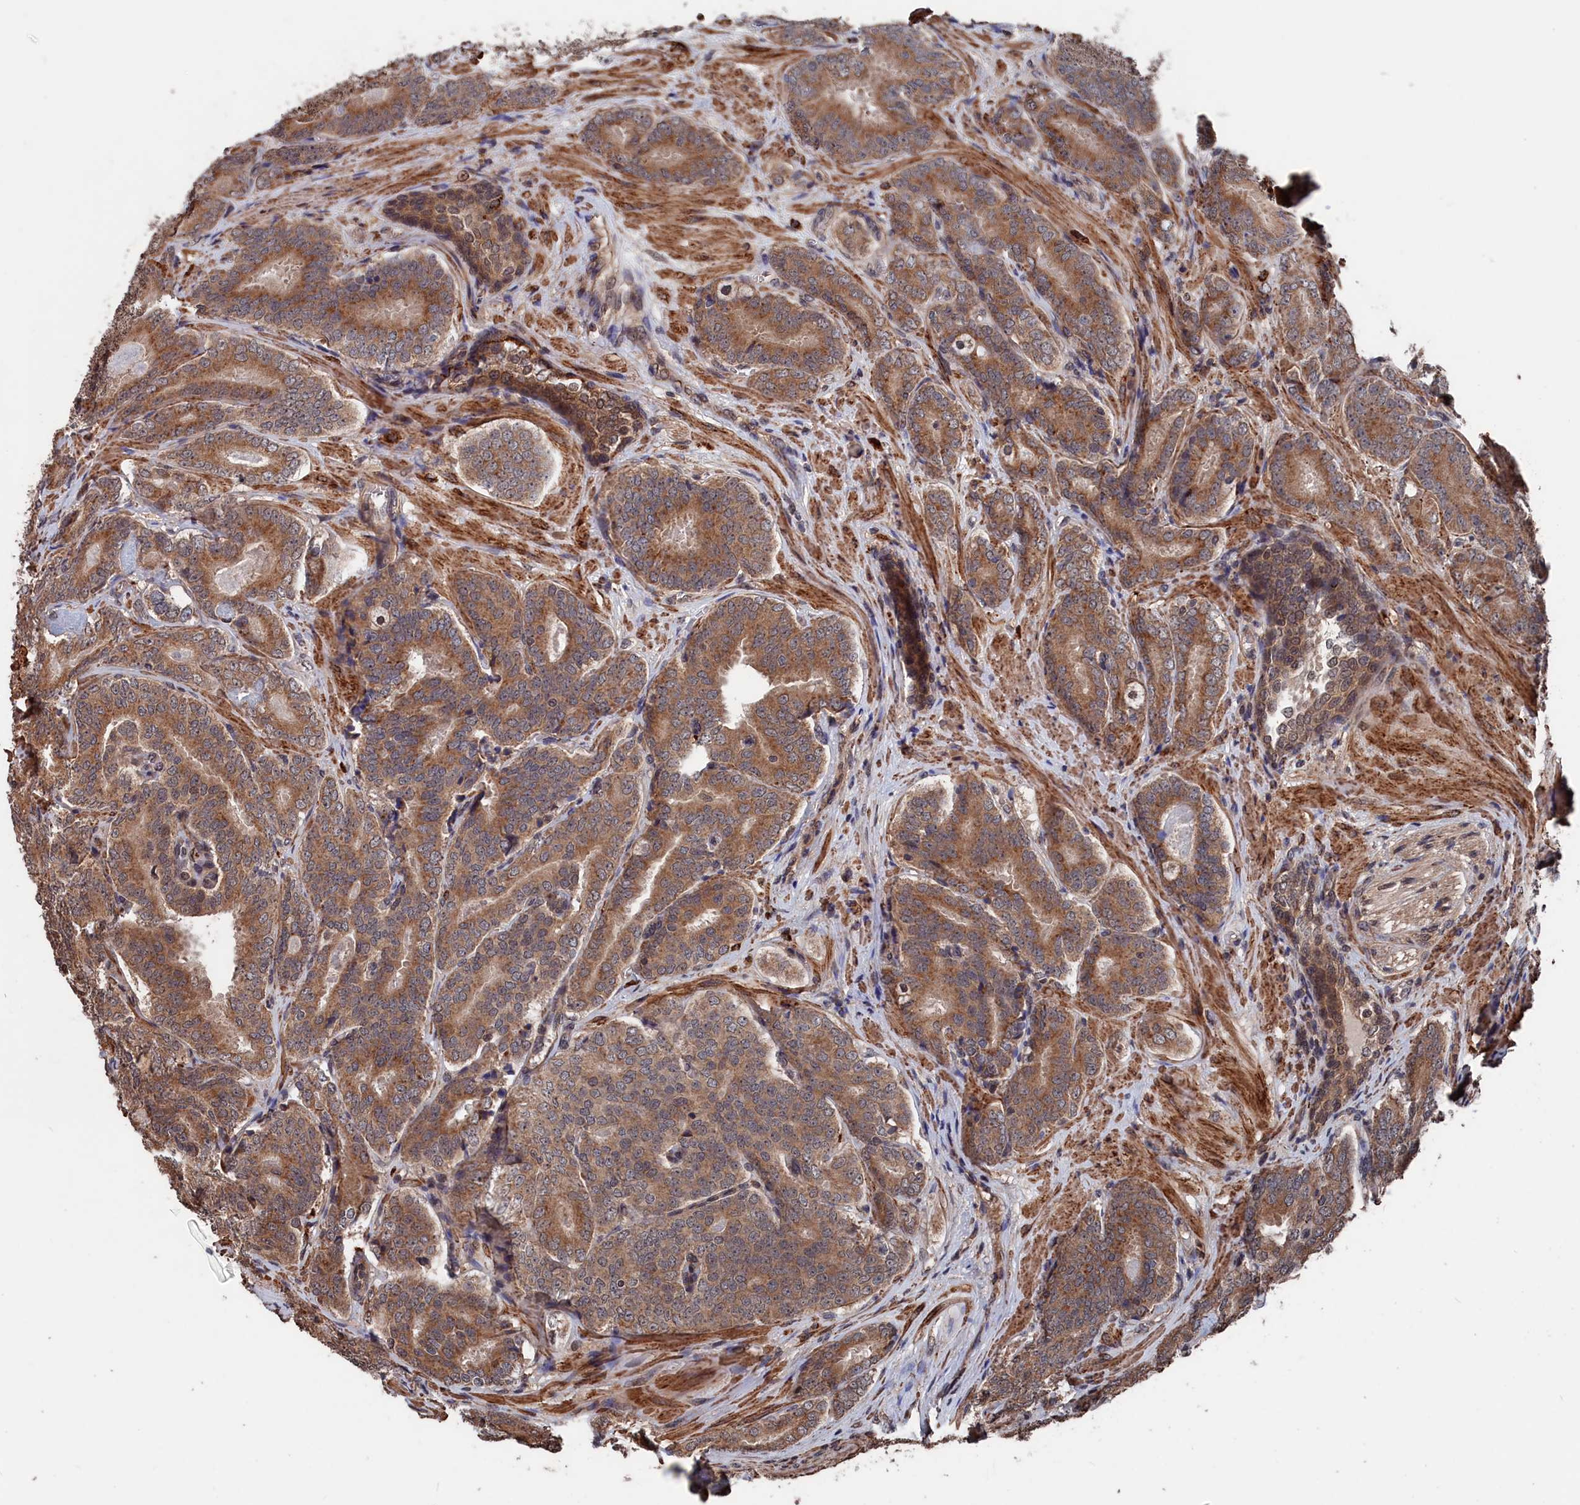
{"staining": {"intensity": "moderate", "quantity": ">75%", "location": "cytoplasmic/membranous"}, "tissue": "prostate cancer", "cell_type": "Tumor cells", "image_type": "cancer", "snomed": [{"axis": "morphology", "description": "Adenocarcinoma, High grade"}, {"axis": "topography", "description": "Prostate"}], "caption": "This histopathology image shows prostate adenocarcinoma (high-grade) stained with IHC to label a protein in brown. The cytoplasmic/membranous of tumor cells show moderate positivity for the protein. Nuclei are counter-stained blue.", "gene": "PDE12", "patient": {"sex": "male", "age": 63}}